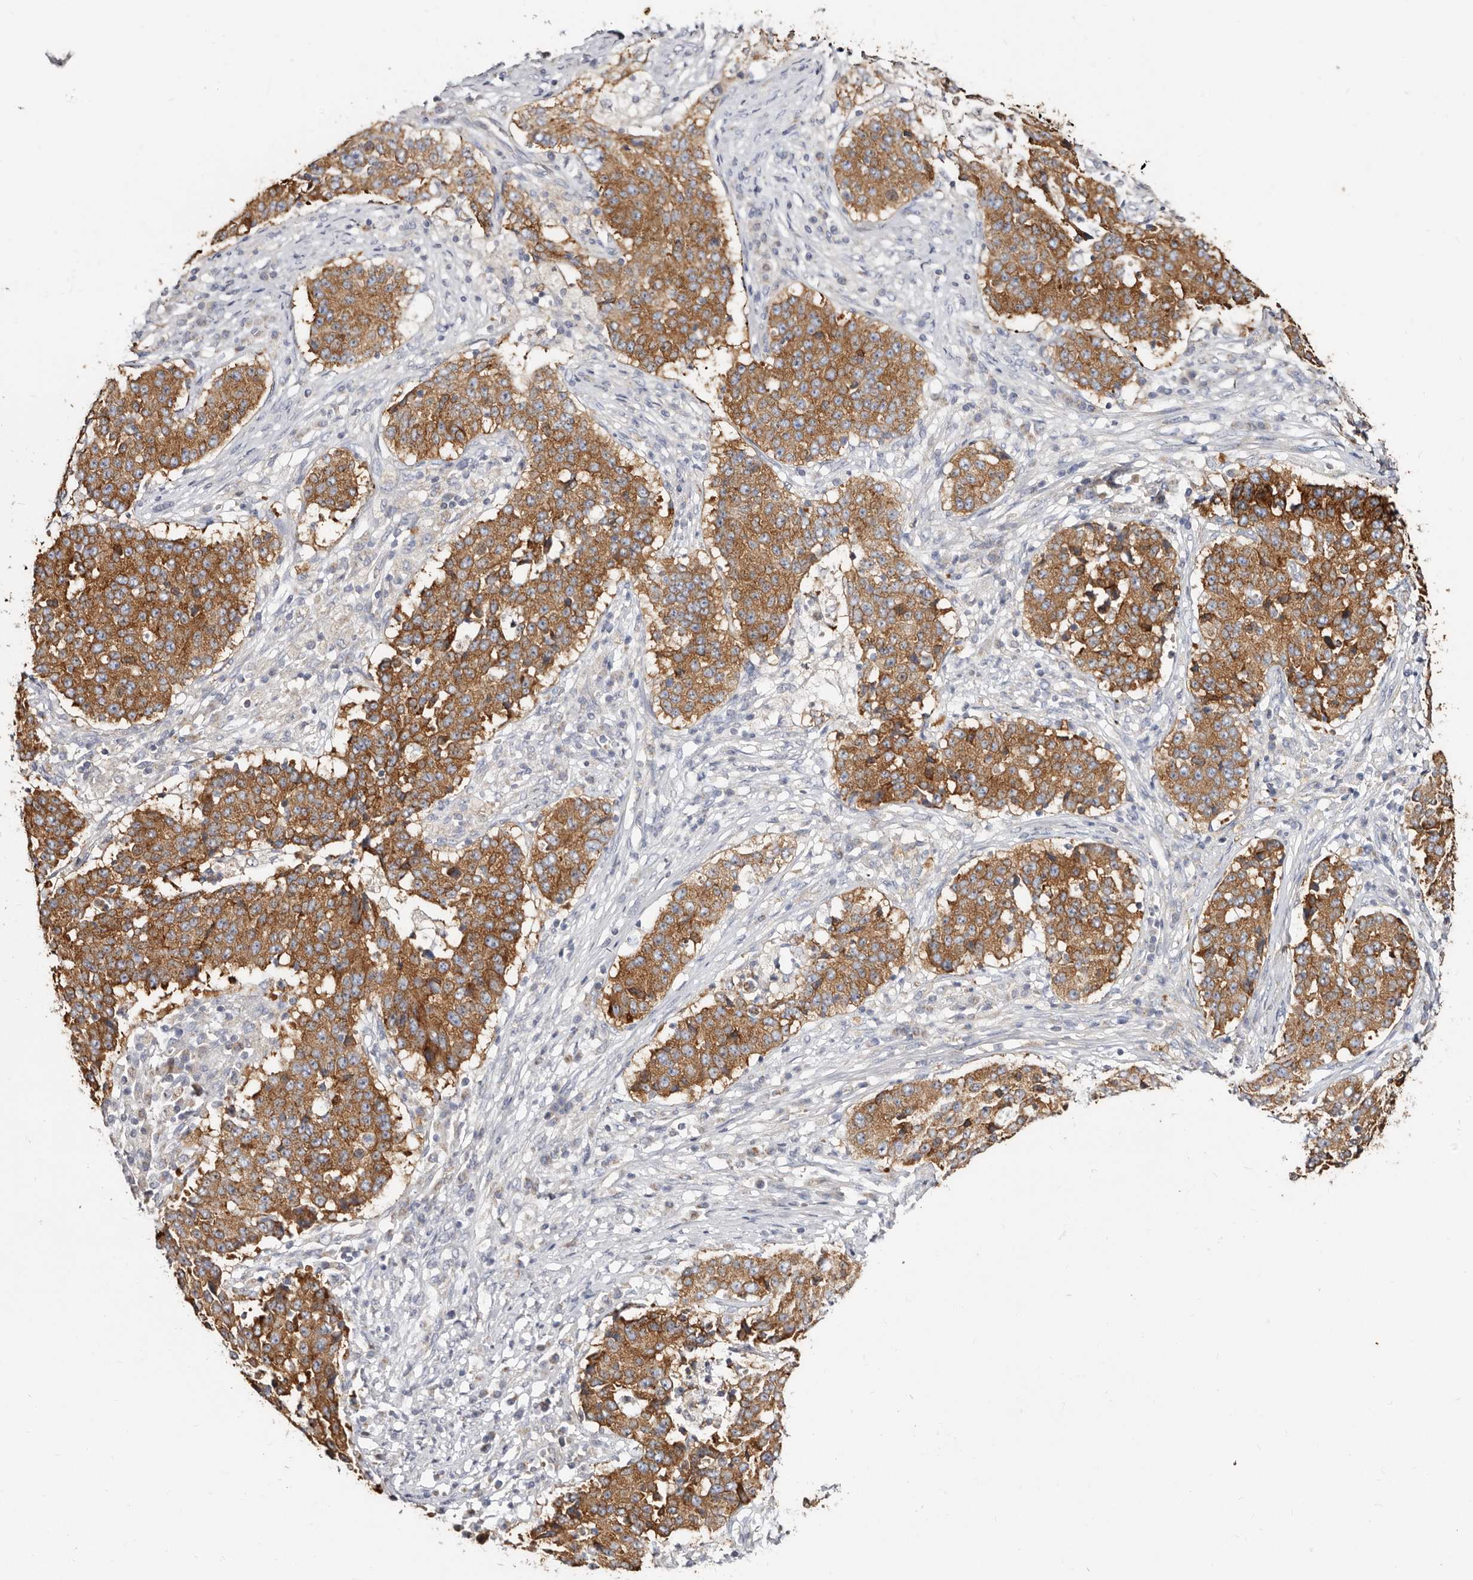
{"staining": {"intensity": "moderate", "quantity": ">75%", "location": "cytoplasmic/membranous"}, "tissue": "stomach cancer", "cell_type": "Tumor cells", "image_type": "cancer", "snomed": [{"axis": "morphology", "description": "Adenocarcinoma, NOS"}, {"axis": "topography", "description": "Stomach"}], "caption": "Human stomach cancer (adenocarcinoma) stained for a protein (brown) reveals moderate cytoplasmic/membranous positive positivity in approximately >75% of tumor cells.", "gene": "BAIAP2L1", "patient": {"sex": "male", "age": 59}}